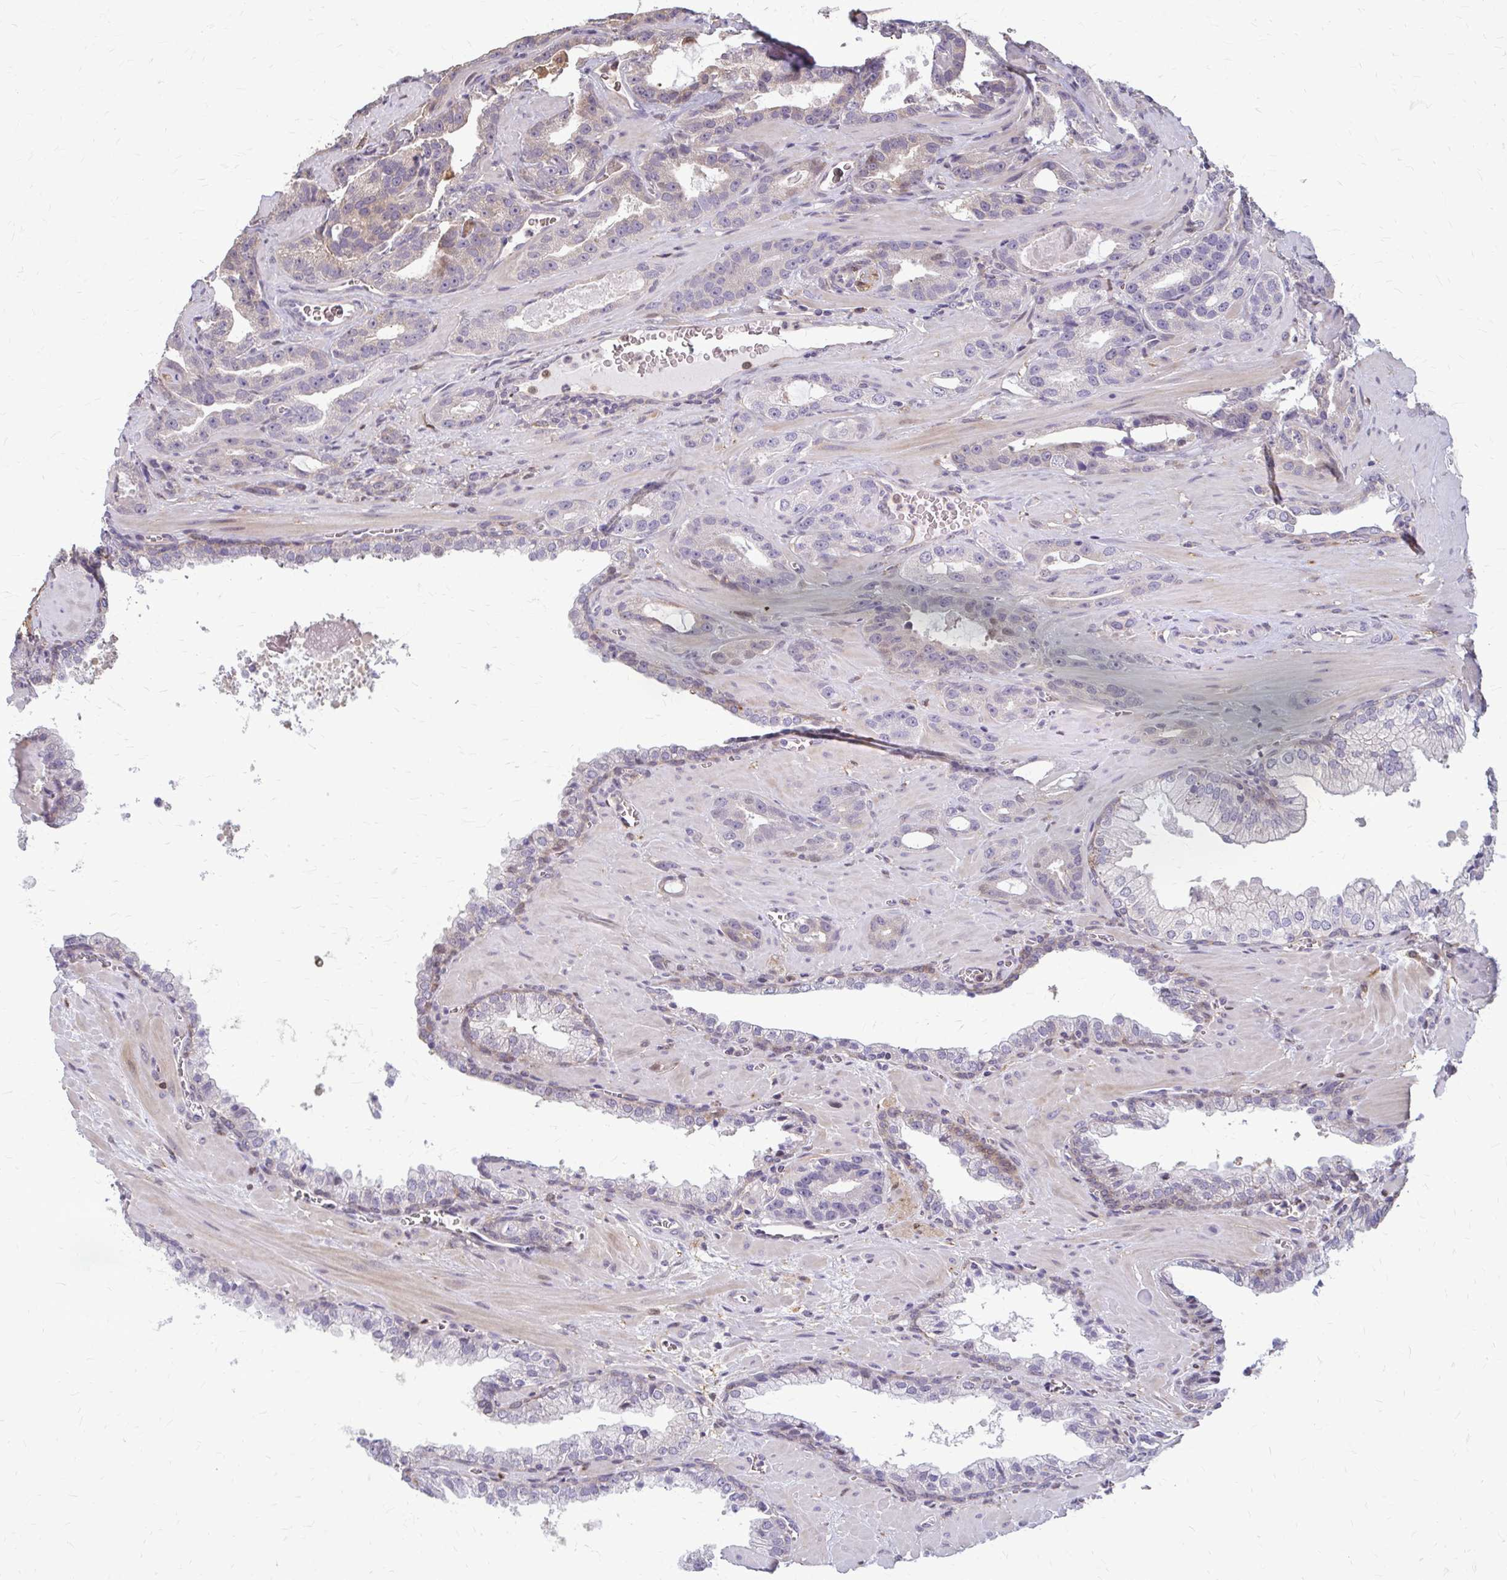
{"staining": {"intensity": "negative", "quantity": "none", "location": "none"}, "tissue": "prostate cancer", "cell_type": "Tumor cells", "image_type": "cancer", "snomed": [{"axis": "morphology", "description": "Adenocarcinoma, High grade"}, {"axis": "topography", "description": "Prostate"}], "caption": "High magnification brightfield microscopy of prostate cancer (high-grade adenocarcinoma) stained with DAB (brown) and counterstained with hematoxylin (blue): tumor cells show no significant expression.", "gene": "ZNF34", "patient": {"sex": "male", "age": 65}}